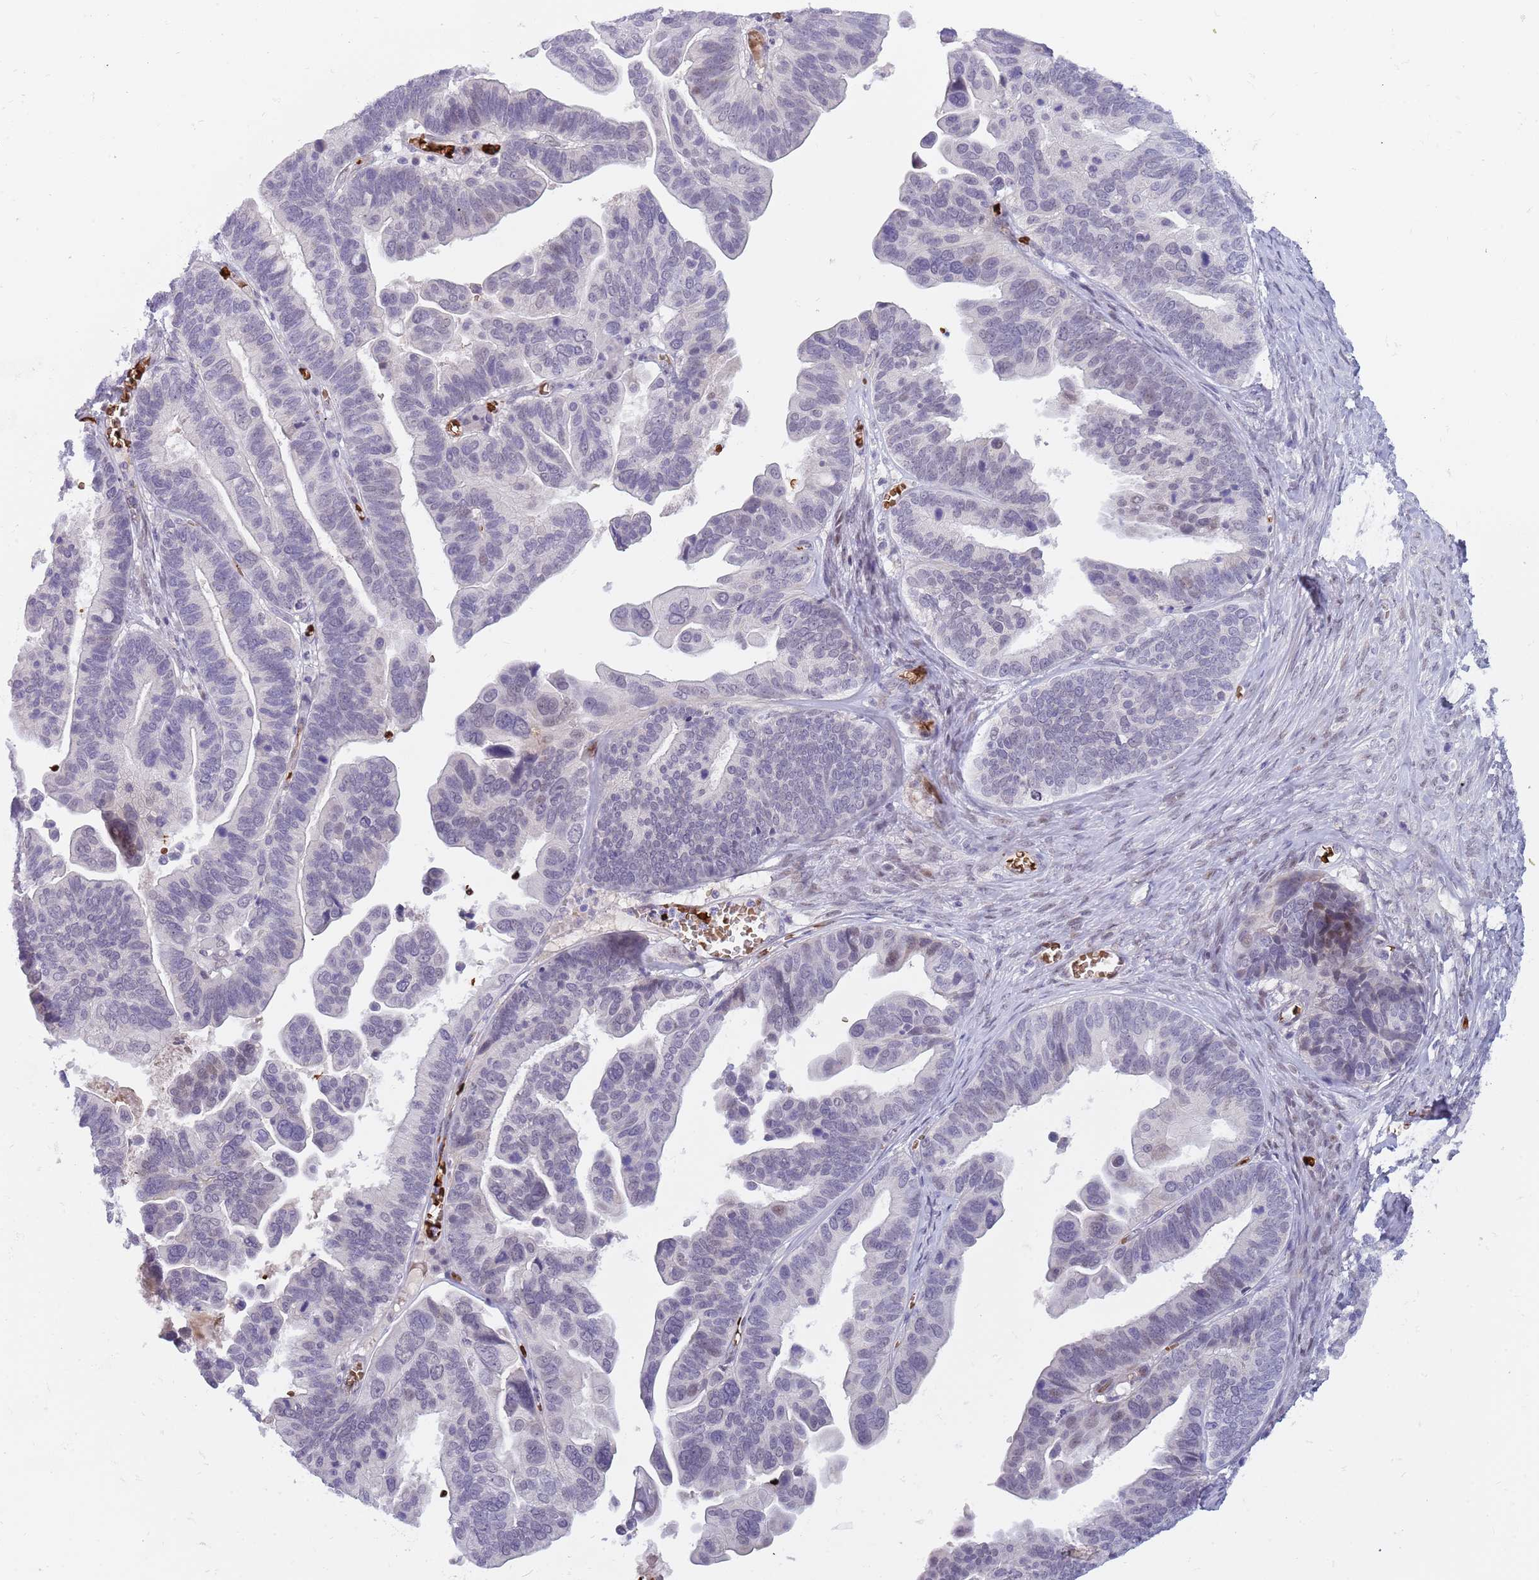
{"staining": {"intensity": "negative", "quantity": "none", "location": "none"}, "tissue": "ovarian cancer", "cell_type": "Tumor cells", "image_type": "cancer", "snomed": [{"axis": "morphology", "description": "Cystadenocarcinoma, serous, NOS"}, {"axis": "topography", "description": "Ovary"}], "caption": "This is an immunohistochemistry histopathology image of ovarian serous cystadenocarcinoma. There is no positivity in tumor cells.", "gene": "LYPD6B", "patient": {"sex": "female", "age": 56}}